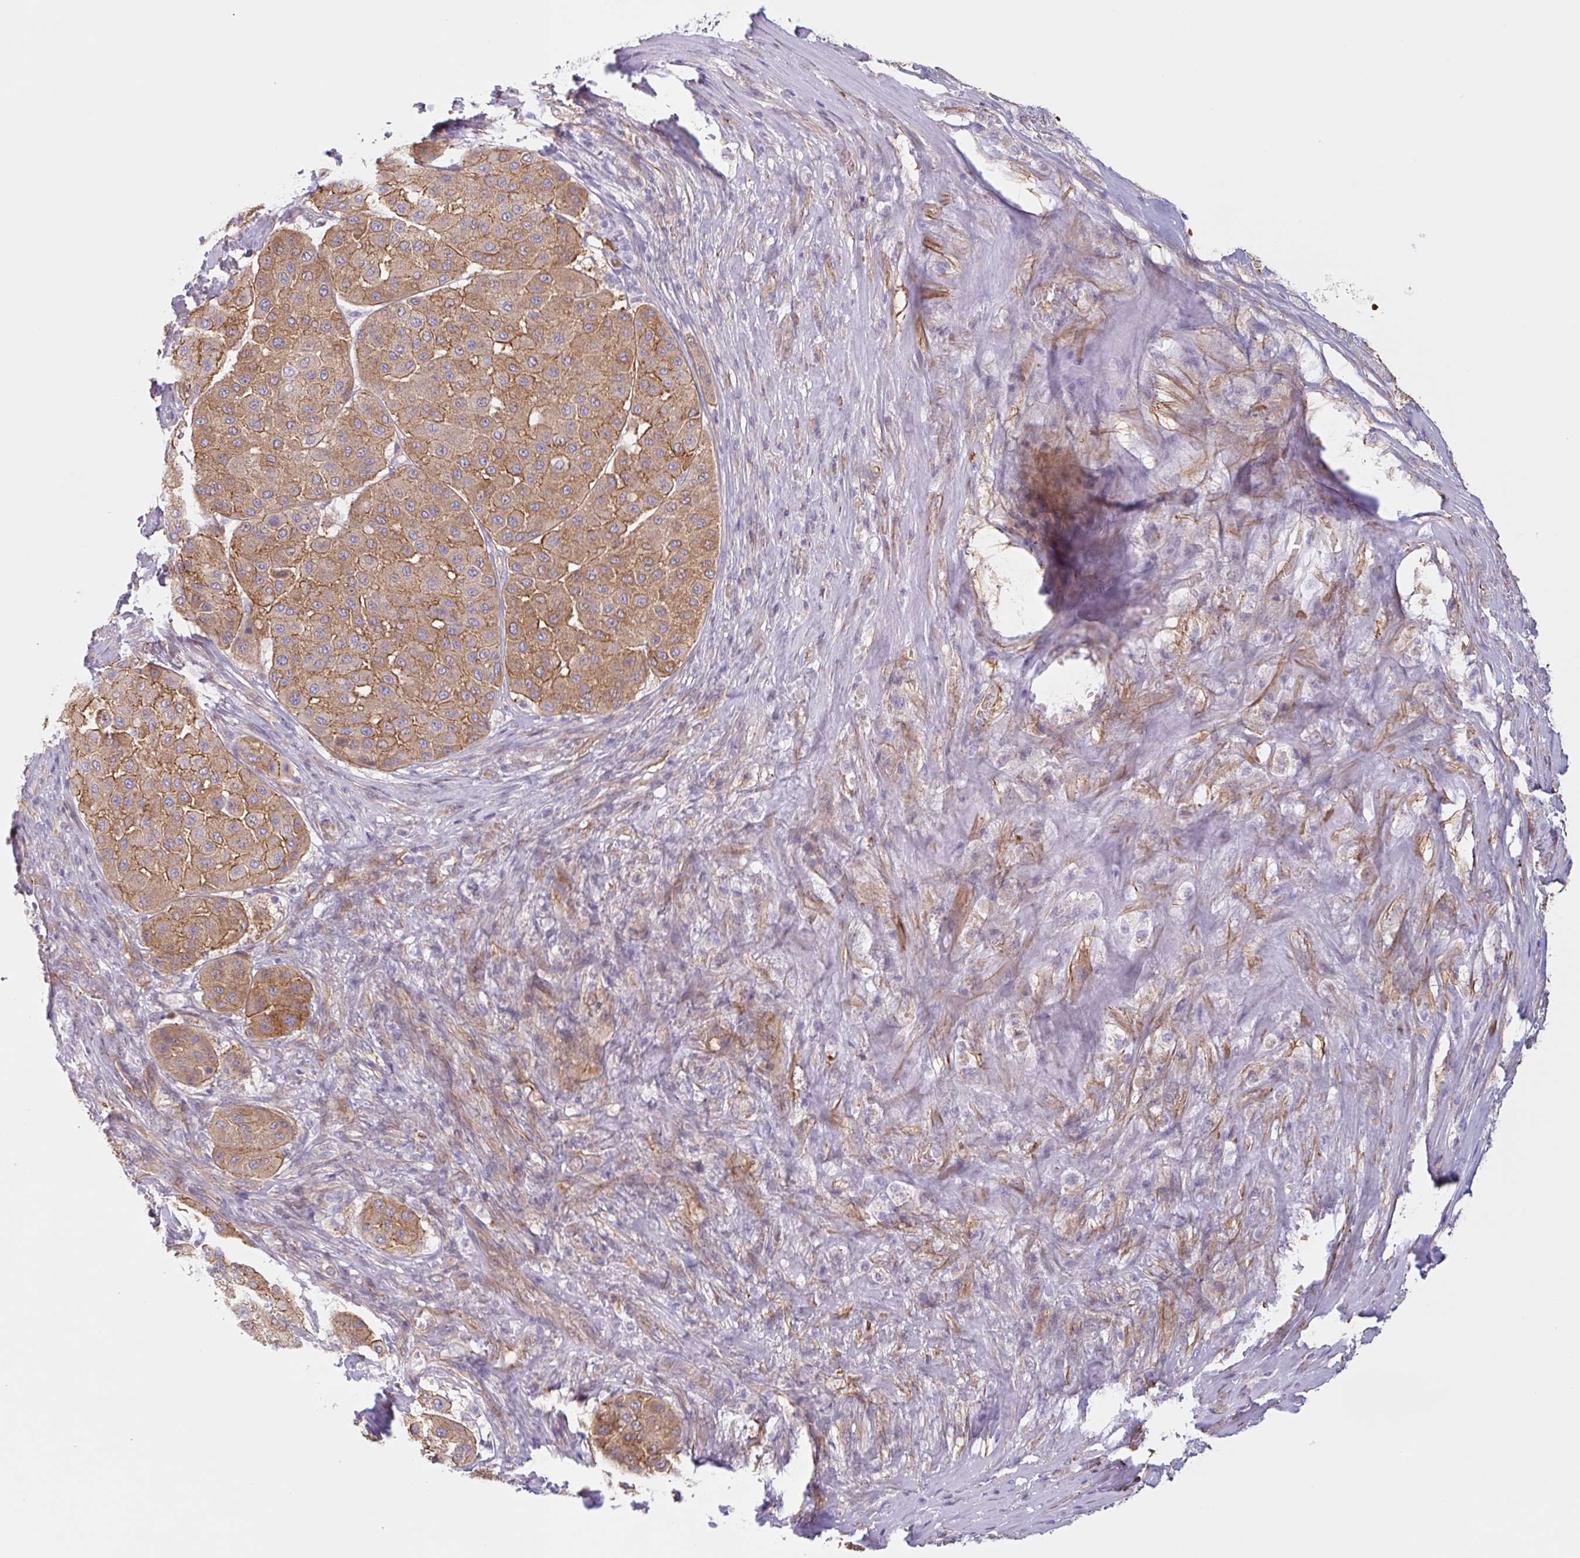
{"staining": {"intensity": "moderate", "quantity": ">75%", "location": "cytoplasmic/membranous"}, "tissue": "melanoma", "cell_type": "Tumor cells", "image_type": "cancer", "snomed": [{"axis": "morphology", "description": "Malignant melanoma, Metastatic site"}, {"axis": "topography", "description": "Smooth muscle"}], "caption": "Malignant melanoma (metastatic site) stained for a protein (brown) exhibits moderate cytoplasmic/membranous positive positivity in about >75% of tumor cells.", "gene": "MYH10", "patient": {"sex": "male", "age": 41}}